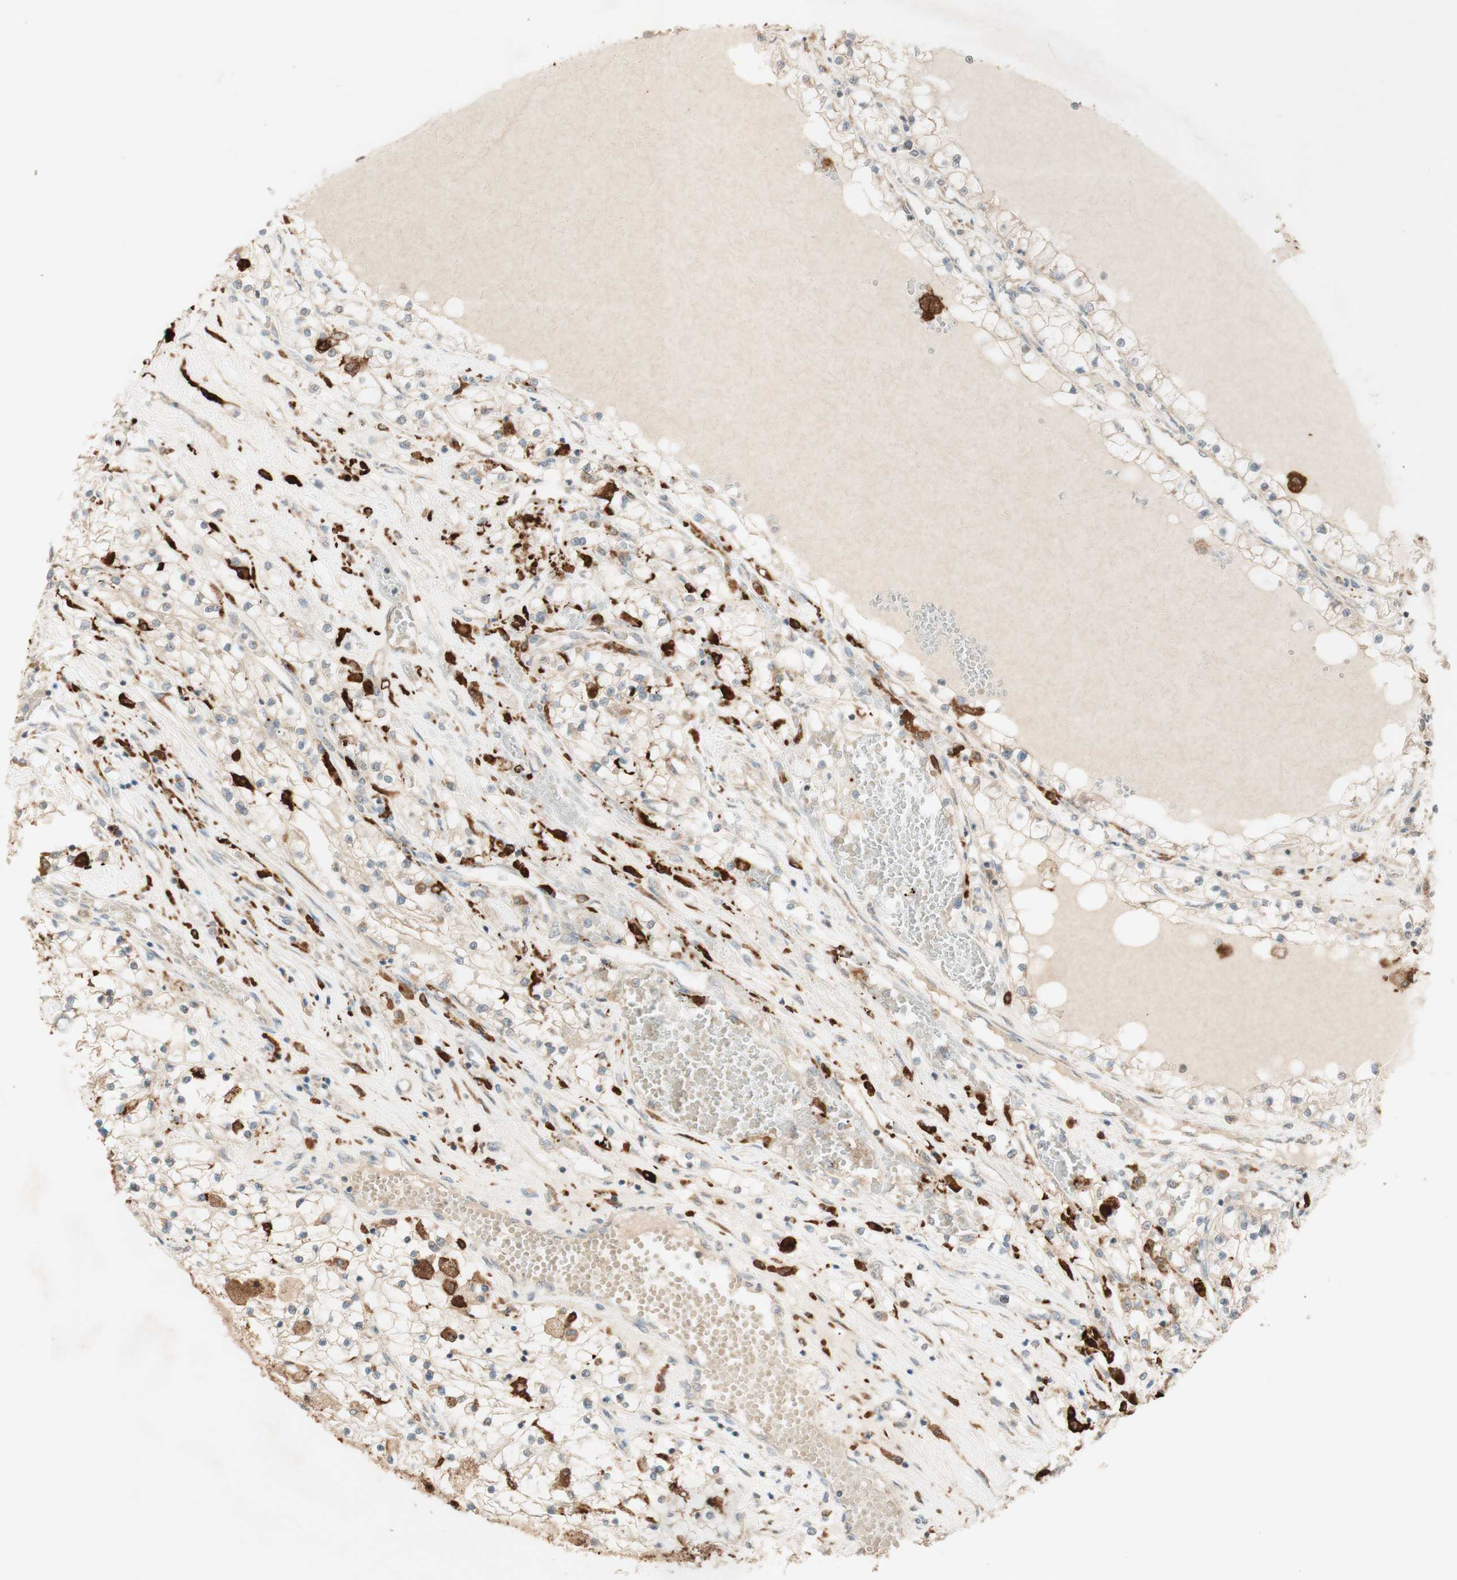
{"staining": {"intensity": "weak", "quantity": ">75%", "location": "cytoplasmic/membranous"}, "tissue": "renal cancer", "cell_type": "Tumor cells", "image_type": "cancer", "snomed": [{"axis": "morphology", "description": "Adenocarcinoma, NOS"}, {"axis": "topography", "description": "Kidney"}], "caption": "Immunohistochemical staining of human renal adenocarcinoma shows low levels of weak cytoplasmic/membranous staining in approximately >75% of tumor cells.", "gene": "CLCN2", "patient": {"sex": "male", "age": 68}}